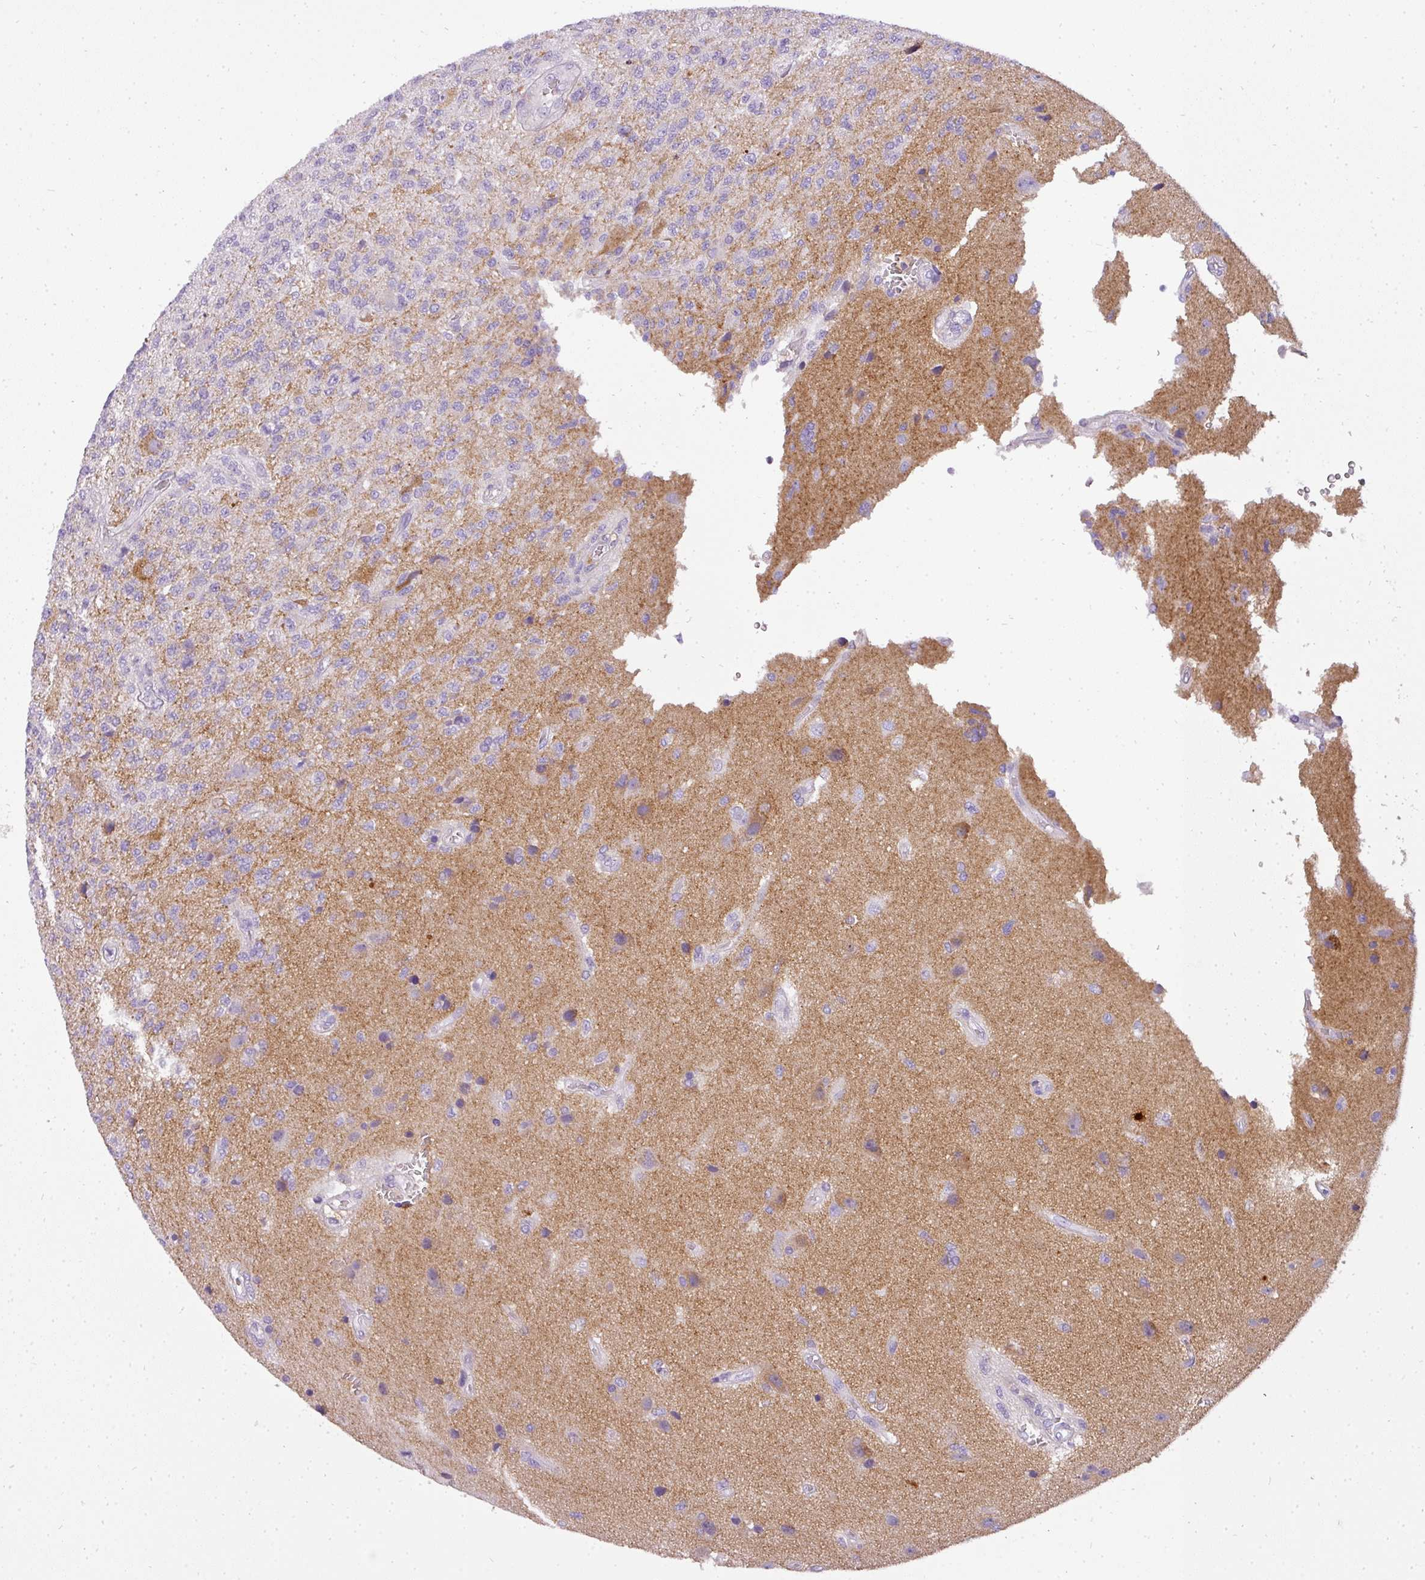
{"staining": {"intensity": "negative", "quantity": "none", "location": "none"}, "tissue": "glioma", "cell_type": "Tumor cells", "image_type": "cancer", "snomed": [{"axis": "morphology", "description": "Glioma, malignant, High grade"}, {"axis": "topography", "description": "Brain"}], "caption": "There is no significant staining in tumor cells of glioma.", "gene": "ATP6V1D", "patient": {"sex": "male", "age": 56}}